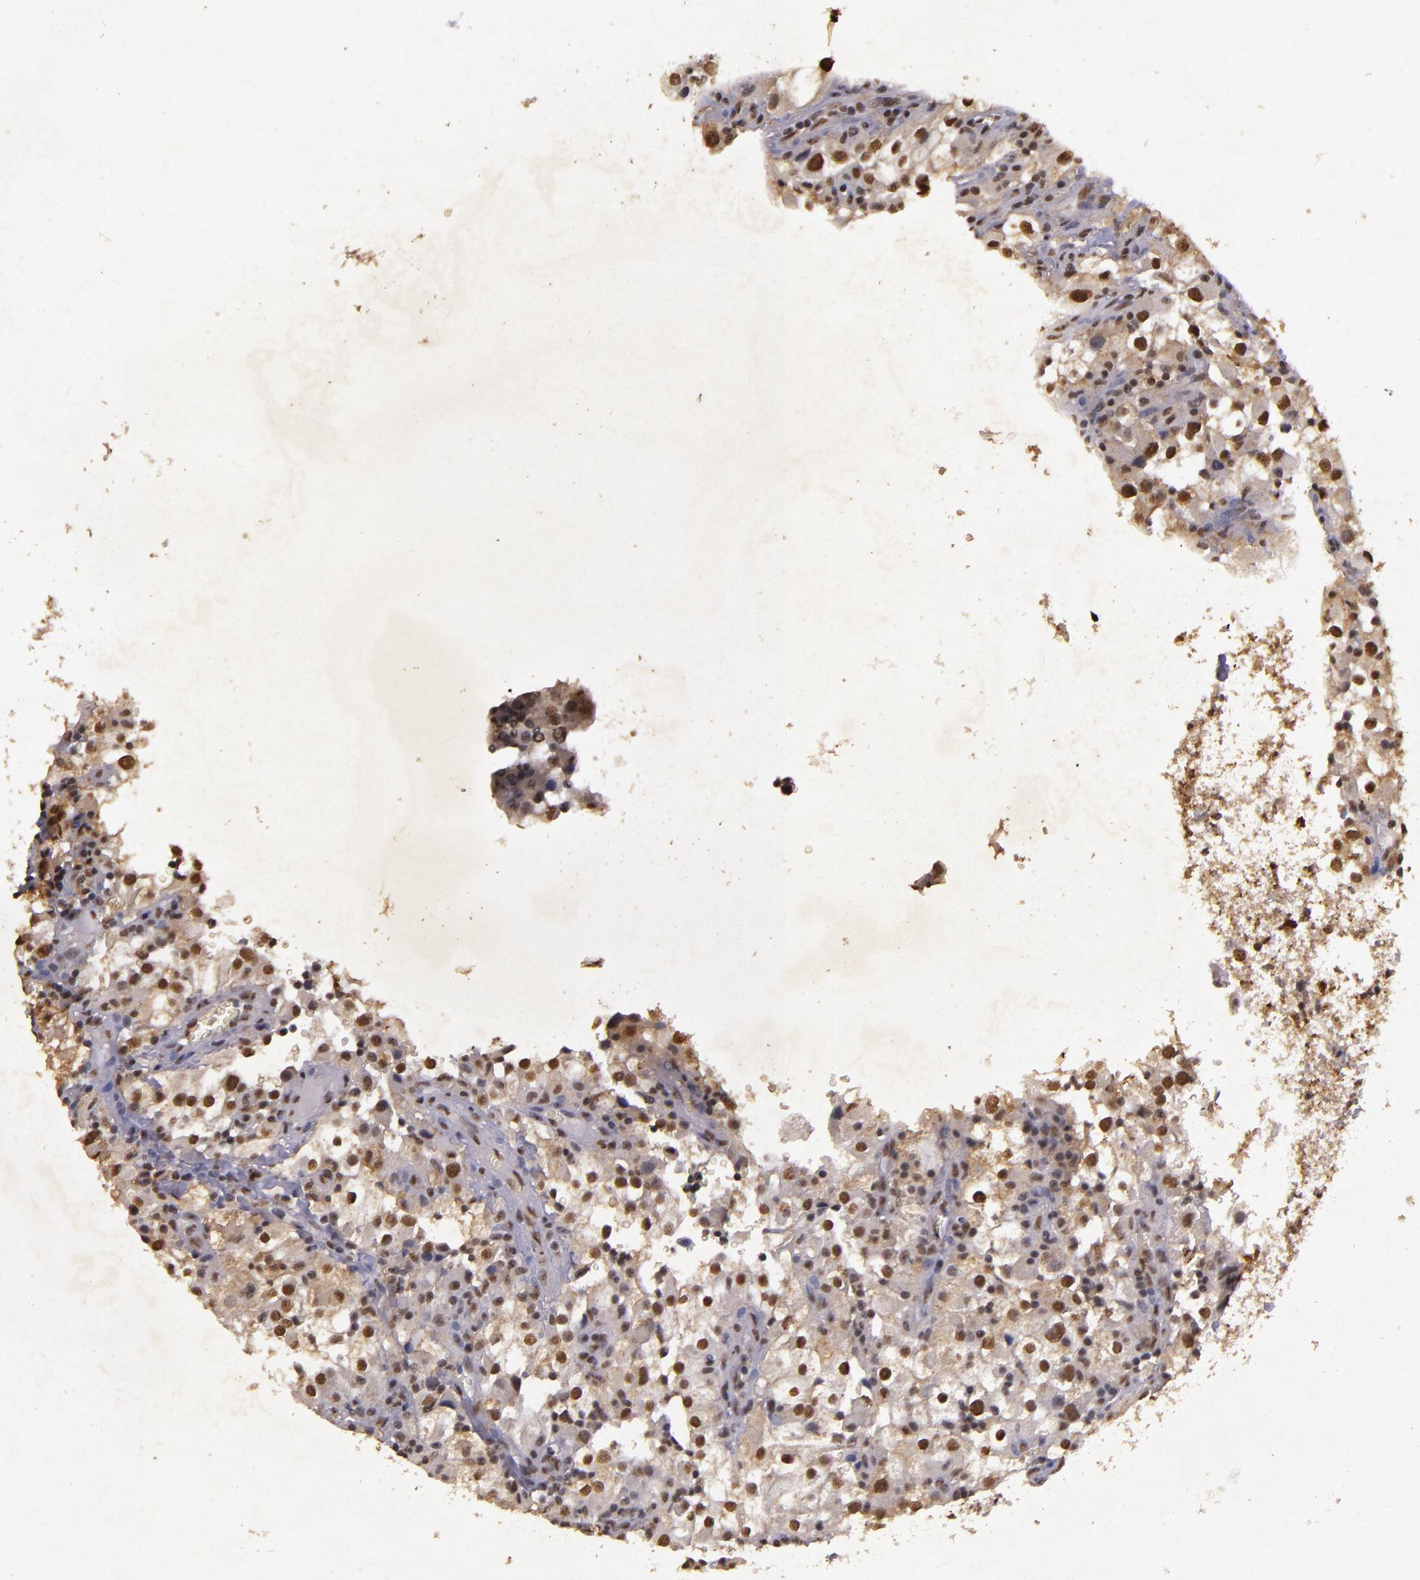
{"staining": {"intensity": "weak", "quantity": ">75%", "location": "nuclear"}, "tissue": "renal cancer", "cell_type": "Tumor cells", "image_type": "cancer", "snomed": [{"axis": "morphology", "description": "Adenocarcinoma, NOS"}, {"axis": "topography", "description": "Kidney"}], "caption": "IHC (DAB) staining of renal cancer (adenocarcinoma) demonstrates weak nuclear protein staining in about >75% of tumor cells.", "gene": "CBX3", "patient": {"sex": "female", "age": 52}}